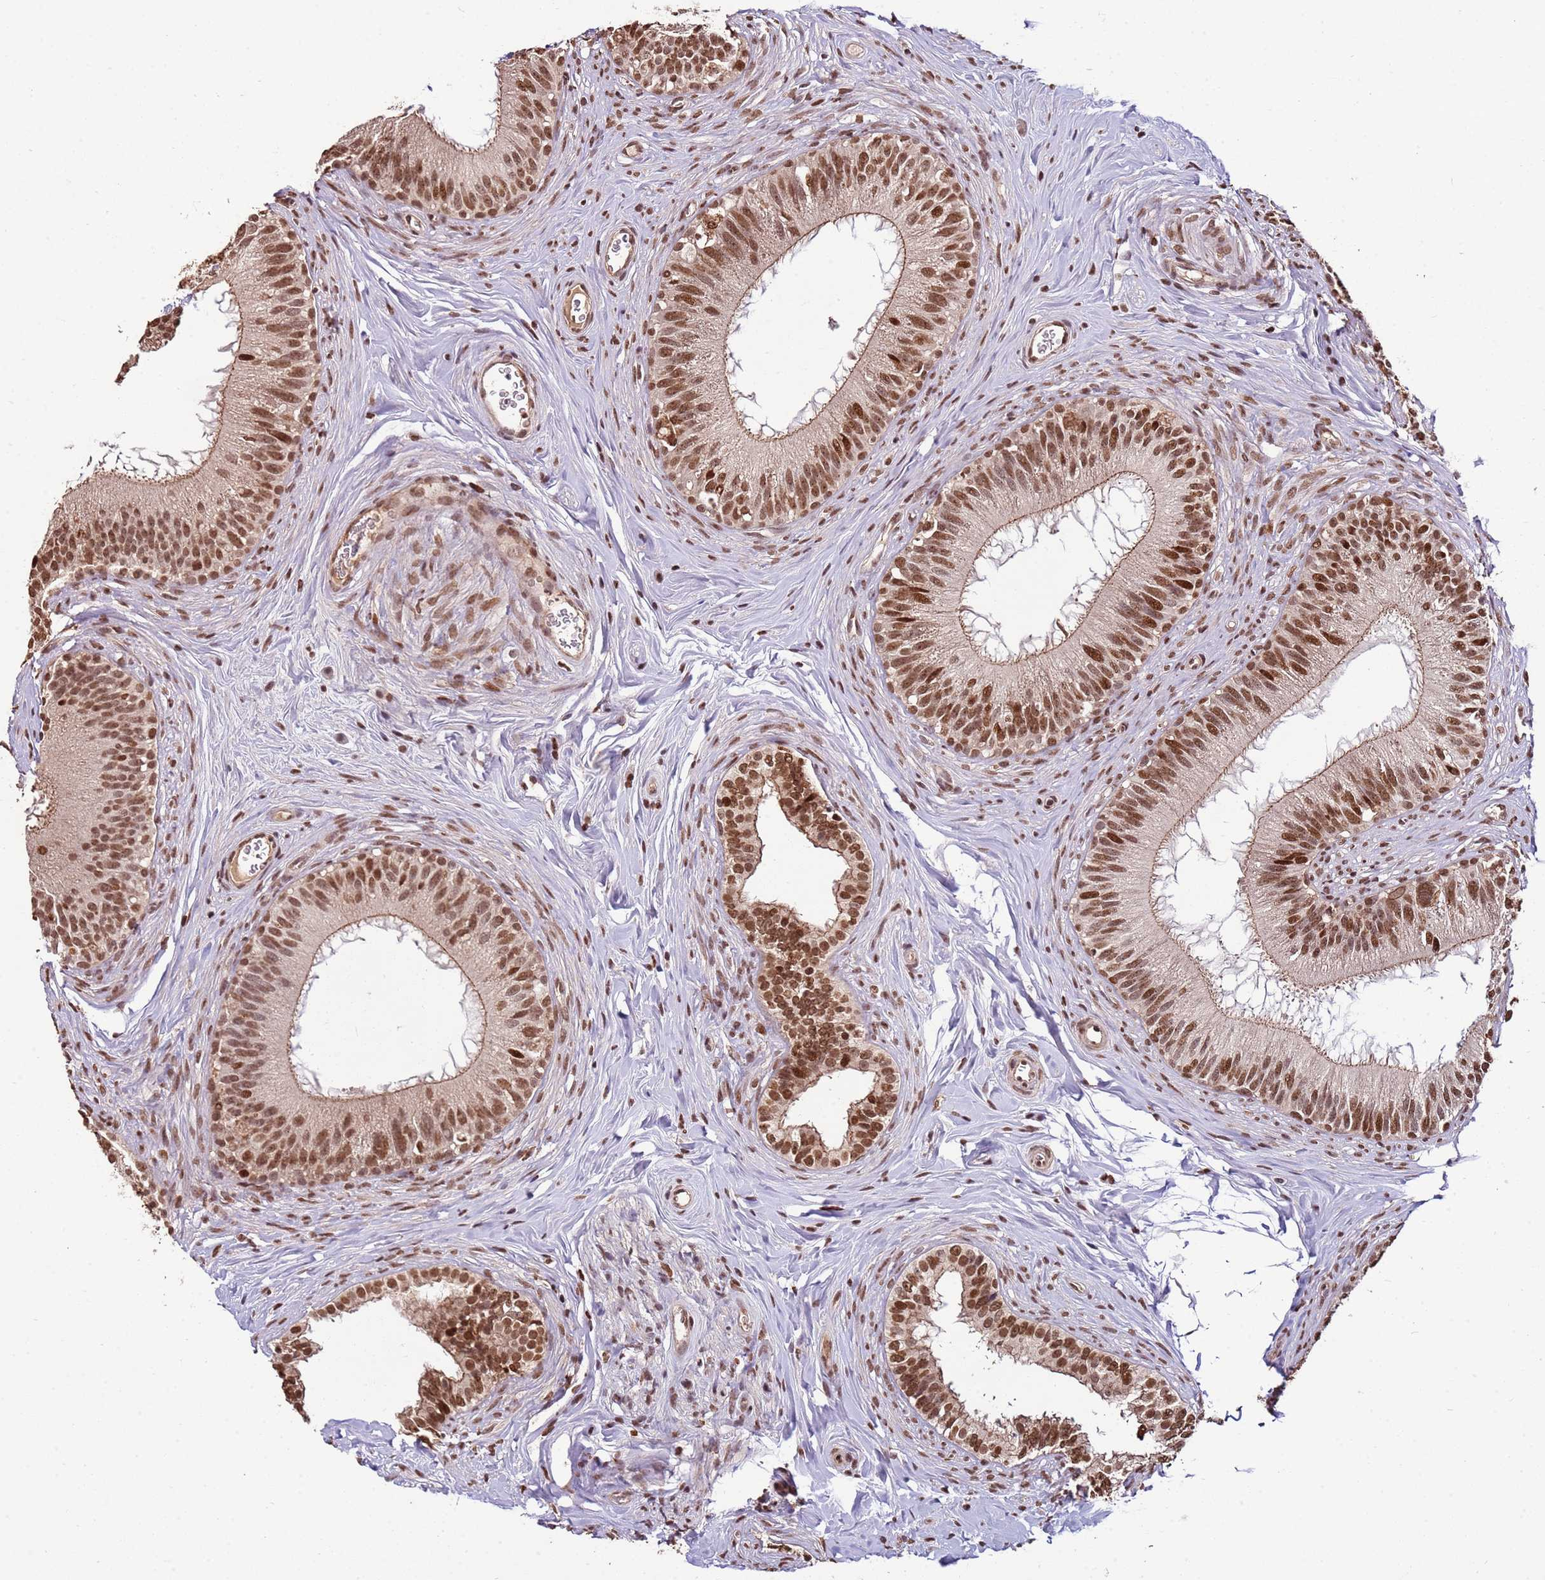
{"staining": {"intensity": "moderate", "quantity": ">75%", "location": "cytoplasmic/membranous,nuclear"}, "tissue": "epididymis", "cell_type": "Glandular cells", "image_type": "normal", "snomed": [{"axis": "morphology", "description": "Normal tissue, NOS"}, {"axis": "topography", "description": "Epididymis"}], "caption": "The immunohistochemical stain labels moderate cytoplasmic/membranous,nuclear positivity in glandular cells of benign epididymis. The protein is shown in brown color, while the nuclei are stained blue.", "gene": "ZBTB12", "patient": {"sex": "male", "age": 38}}